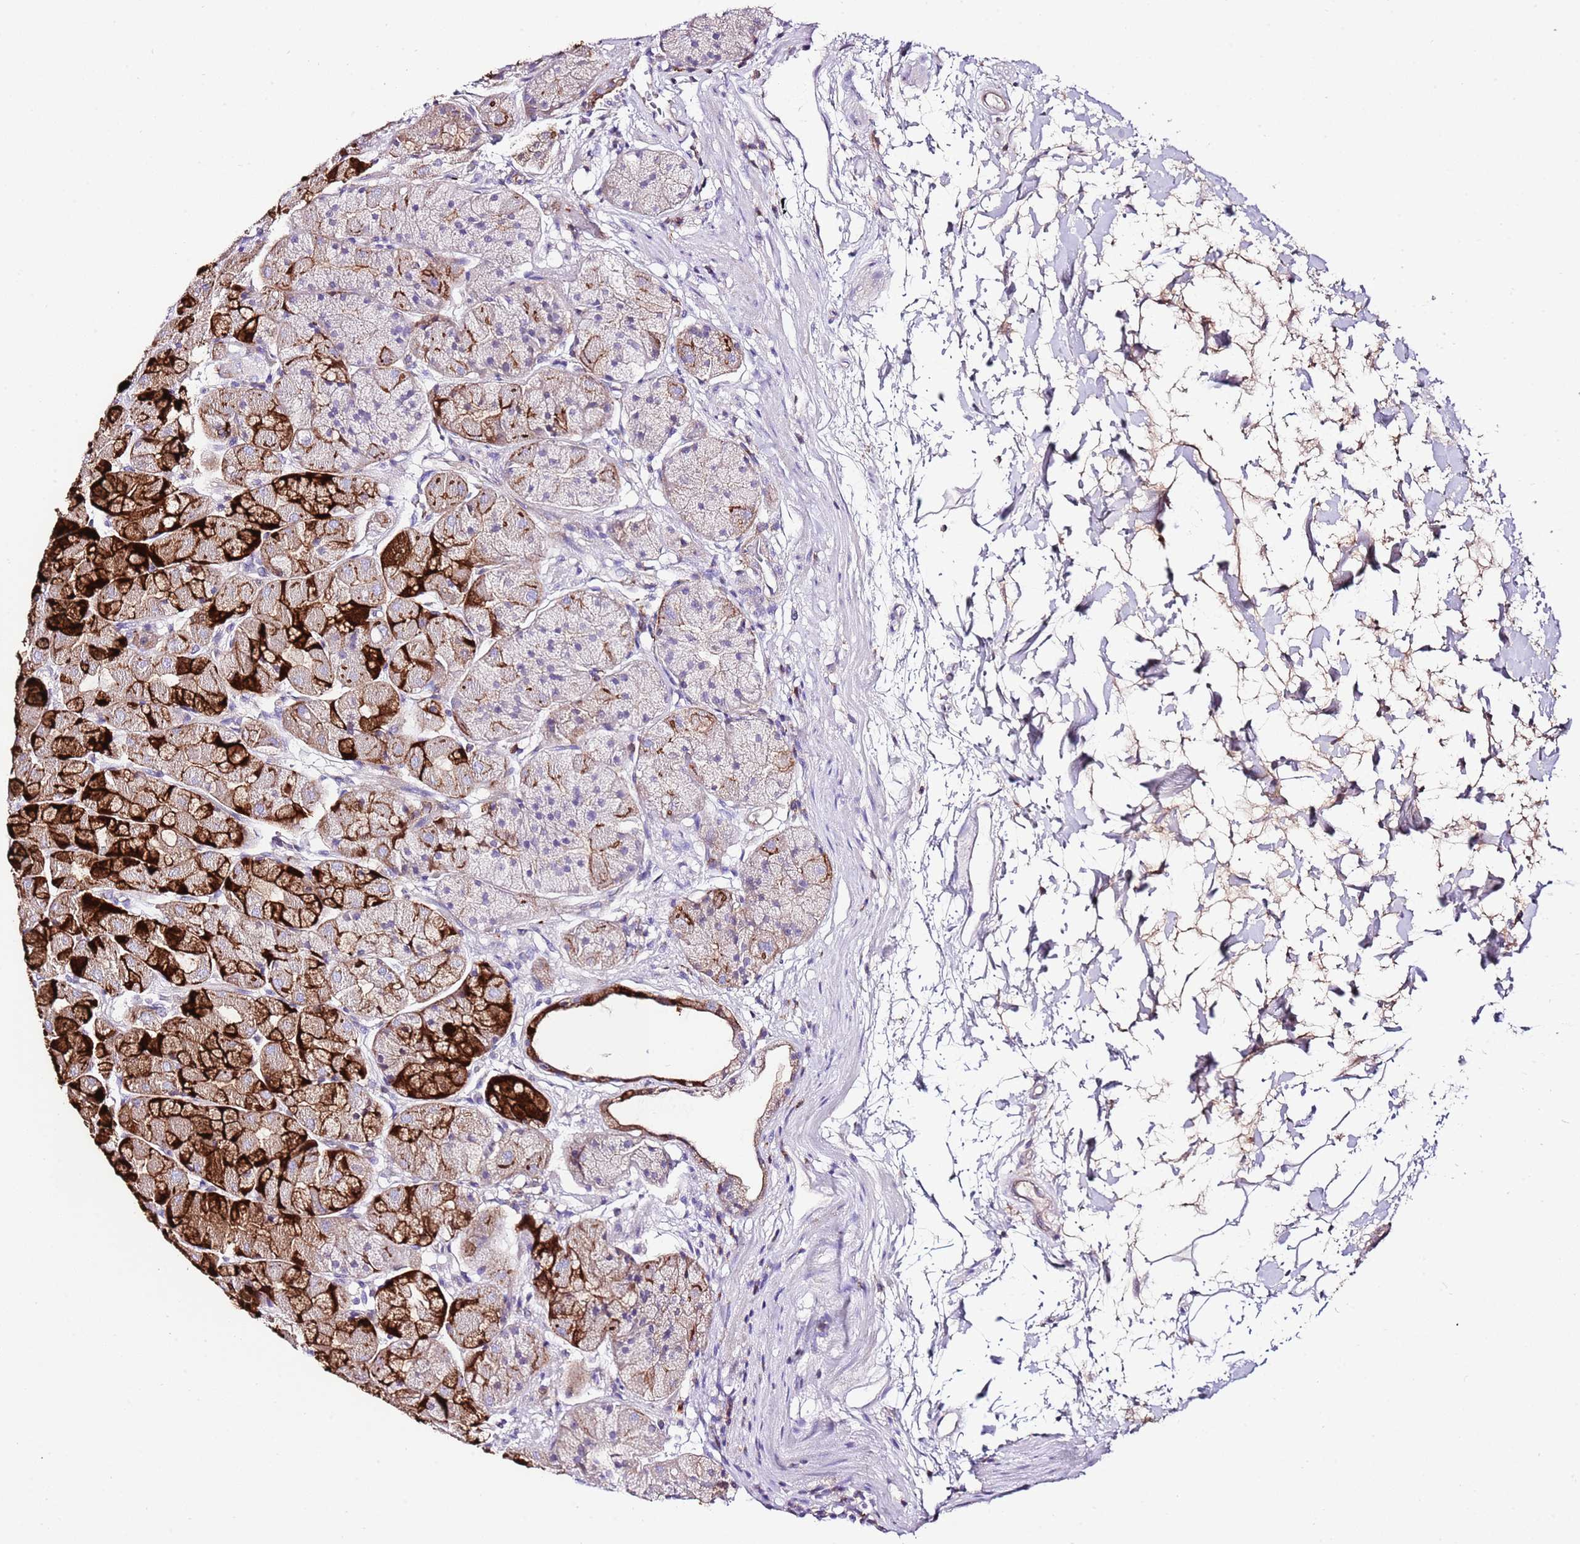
{"staining": {"intensity": "strong", "quantity": "25%-75%", "location": "cytoplasmic/membranous,nuclear"}, "tissue": "stomach", "cell_type": "Glandular cells", "image_type": "normal", "snomed": [{"axis": "morphology", "description": "Normal tissue, NOS"}, {"axis": "topography", "description": "Stomach"}], "caption": "Strong cytoplasmic/membranous,nuclear staining for a protein is present in about 25%-75% of glandular cells of normal stomach using immunohistochemistry (IHC).", "gene": "ALDH3A1", "patient": {"sex": "male", "age": 57}}